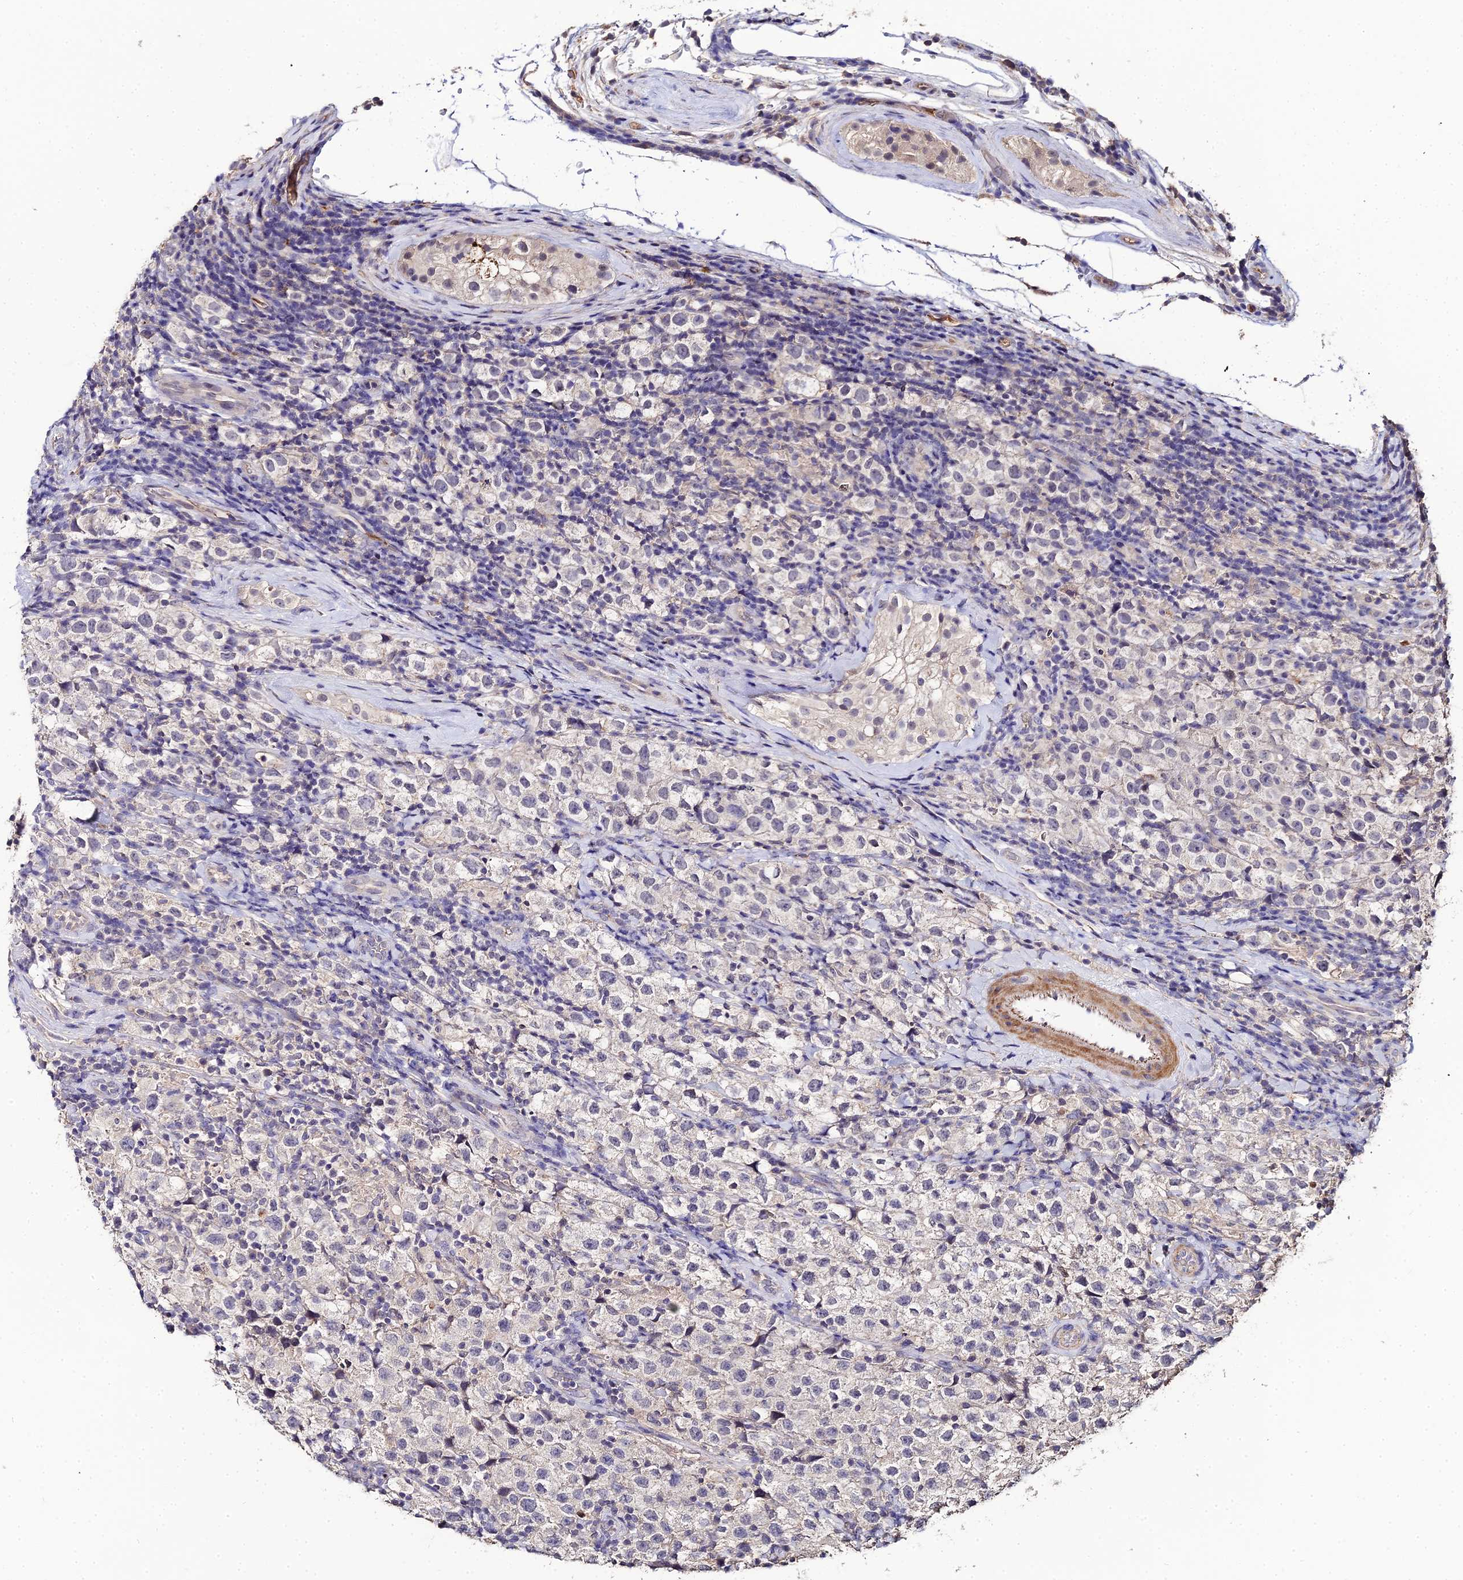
{"staining": {"intensity": "negative", "quantity": "none", "location": "none"}, "tissue": "testis cancer", "cell_type": "Tumor cells", "image_type": "cancer", "snomed": [{"axis": "morphology", "description": "Seminoma, NOS"}, {"axis": "morphology", "description": "Carcinoma, Embryonal, NOS"}, {"axis": "topography", "description": "Testis"}], "caption": "This is an immunohistochemistry photomicrograph of human seminoma (testis). There is no expression in tumor cells.", "gene": "LSM5", "patient": {"sex": "male", "age": 41}}